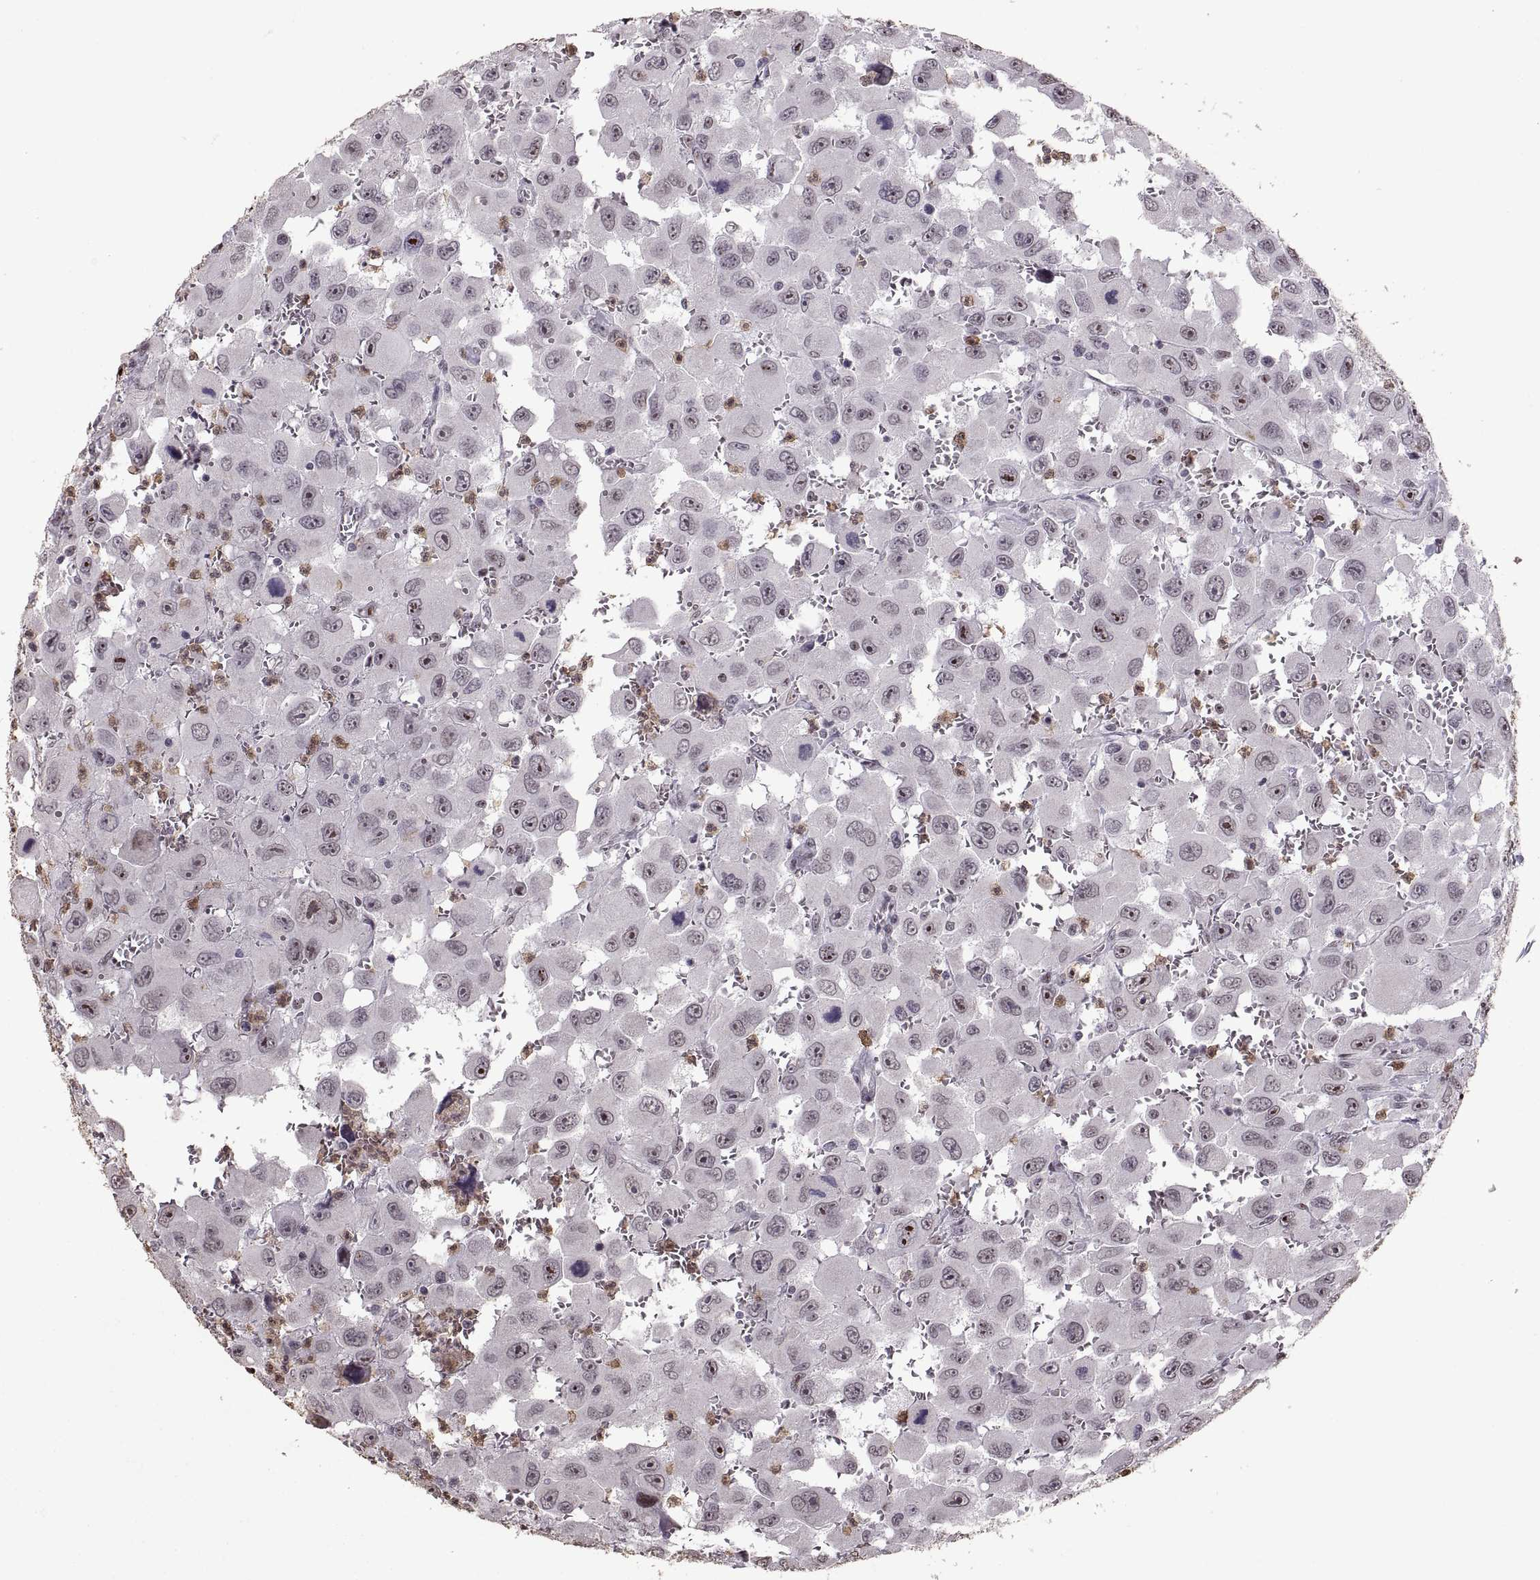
{"staining": {"intensity": "moderate", "quantity": "<25%", "location": "nuclear"}, "tissue": "head and neck cancer", "cell_type": "Tumor cells", "image_type": "cancer", "snomed": [{"axis": "morphology", "description": "Squamous cell carcinoma, NOS"}, {"axis": "morphology", "description": "Squamous cell carcinoma, metastatic, NOS"}, {"axis": "topography", "description": "Oral tissue"}, {"axis": "topography", "description": "Head-Neck"}], "caption": "This is an image of IHC staining of metastatic squamous cell carcinoma (head and neck), which shows moderate staining in the nuclear of tumor cells.", "gene": "PALS1", "patient": {"sex": "female", "age": 85}}